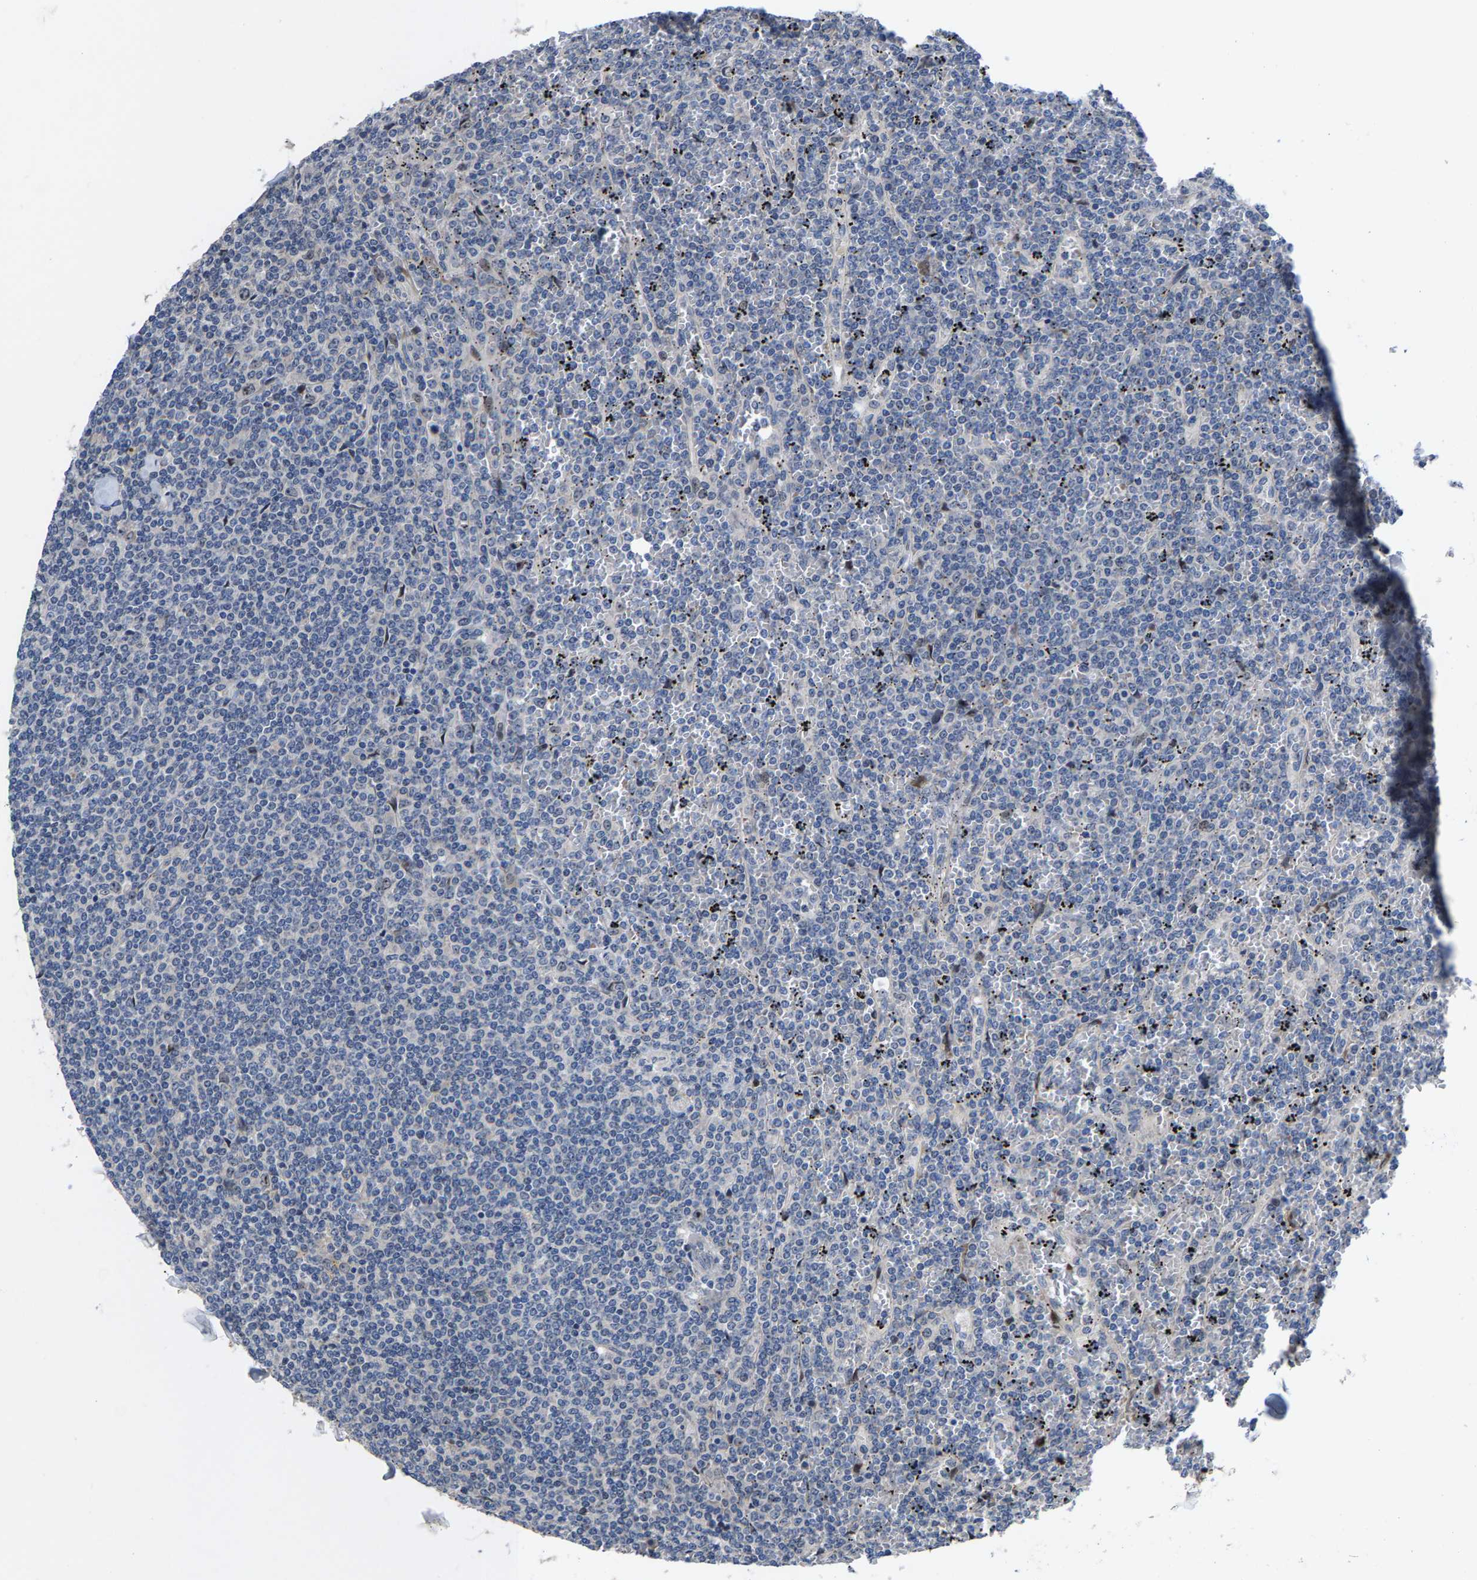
{"staining": {"intensity": "negative", "quantity": "none", "location": "none"}, "tissue": "lymphoma", "cell_type": "Tumor cells", "image_type": "cancer", "snomed": [{"axis": "morphology", "description": "Malignant lymphoma, non-Hodgkin's type, Low grade"}, {"axis": "topography", "description": "Spleen"}], "caption": "Immunohistochemical staining of low-grade malignant lymphoma, non-Hodgkin's type shows no significant staining in tumor cells. (Stains: DAB IHC with hematoxylin counter stain, Microscopy: brightfield microscopy at high magnification).", "gene": "HAUS6", "patient": {"sex": "female", "age": 19}}